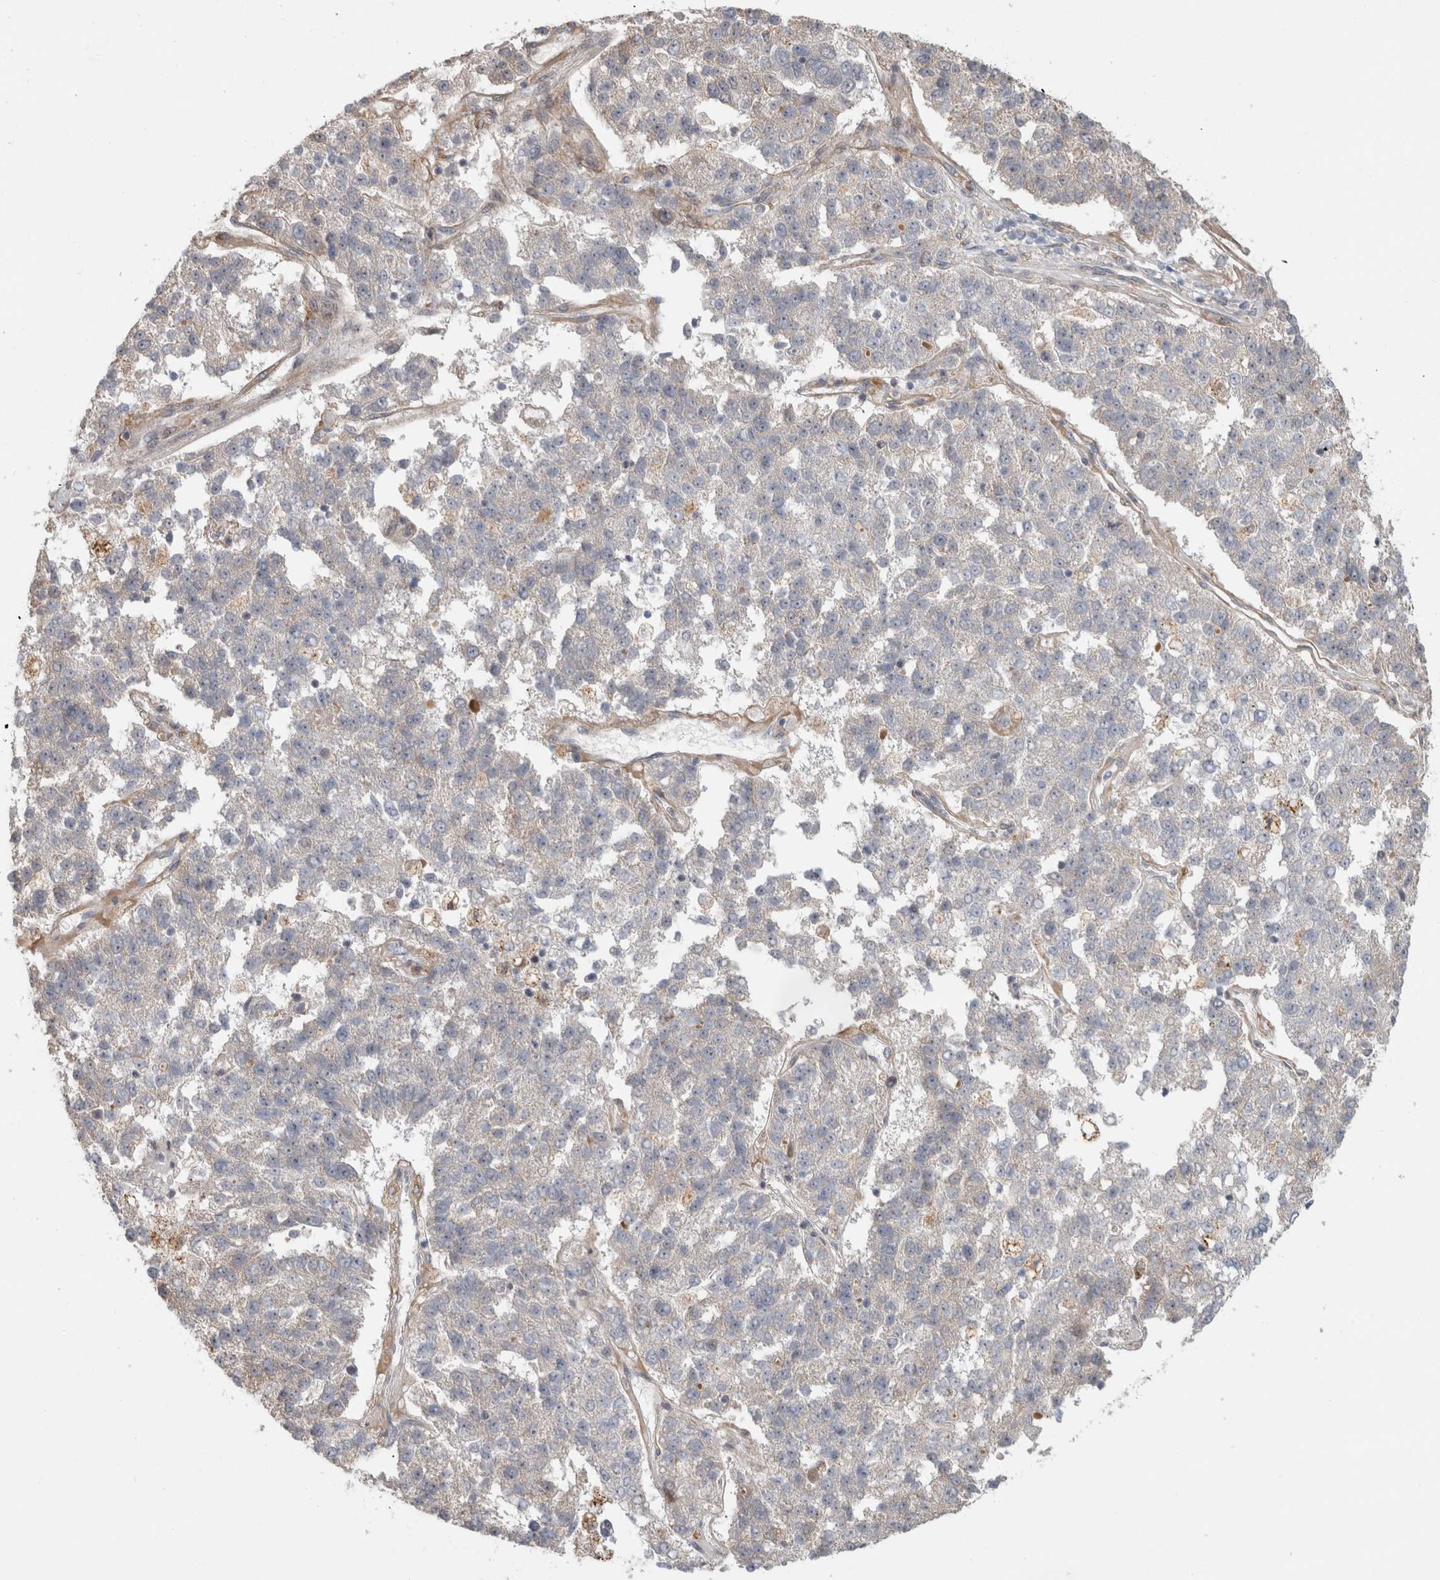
{"staining": {"intensity": "negative", "quantity": "none", "location": "none"}, "tissue": "pancreatic cancer", "cell_type": "Tumor cells", "image_type": "cancer", "snomed": [{"axis": "morphology", "description": "Adenocarcinoma, NOS"}, {"axis": "topography", "description": "Pancreas"}], "caption": "Tumor cells show no significant expression in pancreatic cancer (adenocarcinoma).", "gene": "NAB2", "patient": {"sex": "female", "age": 61}}